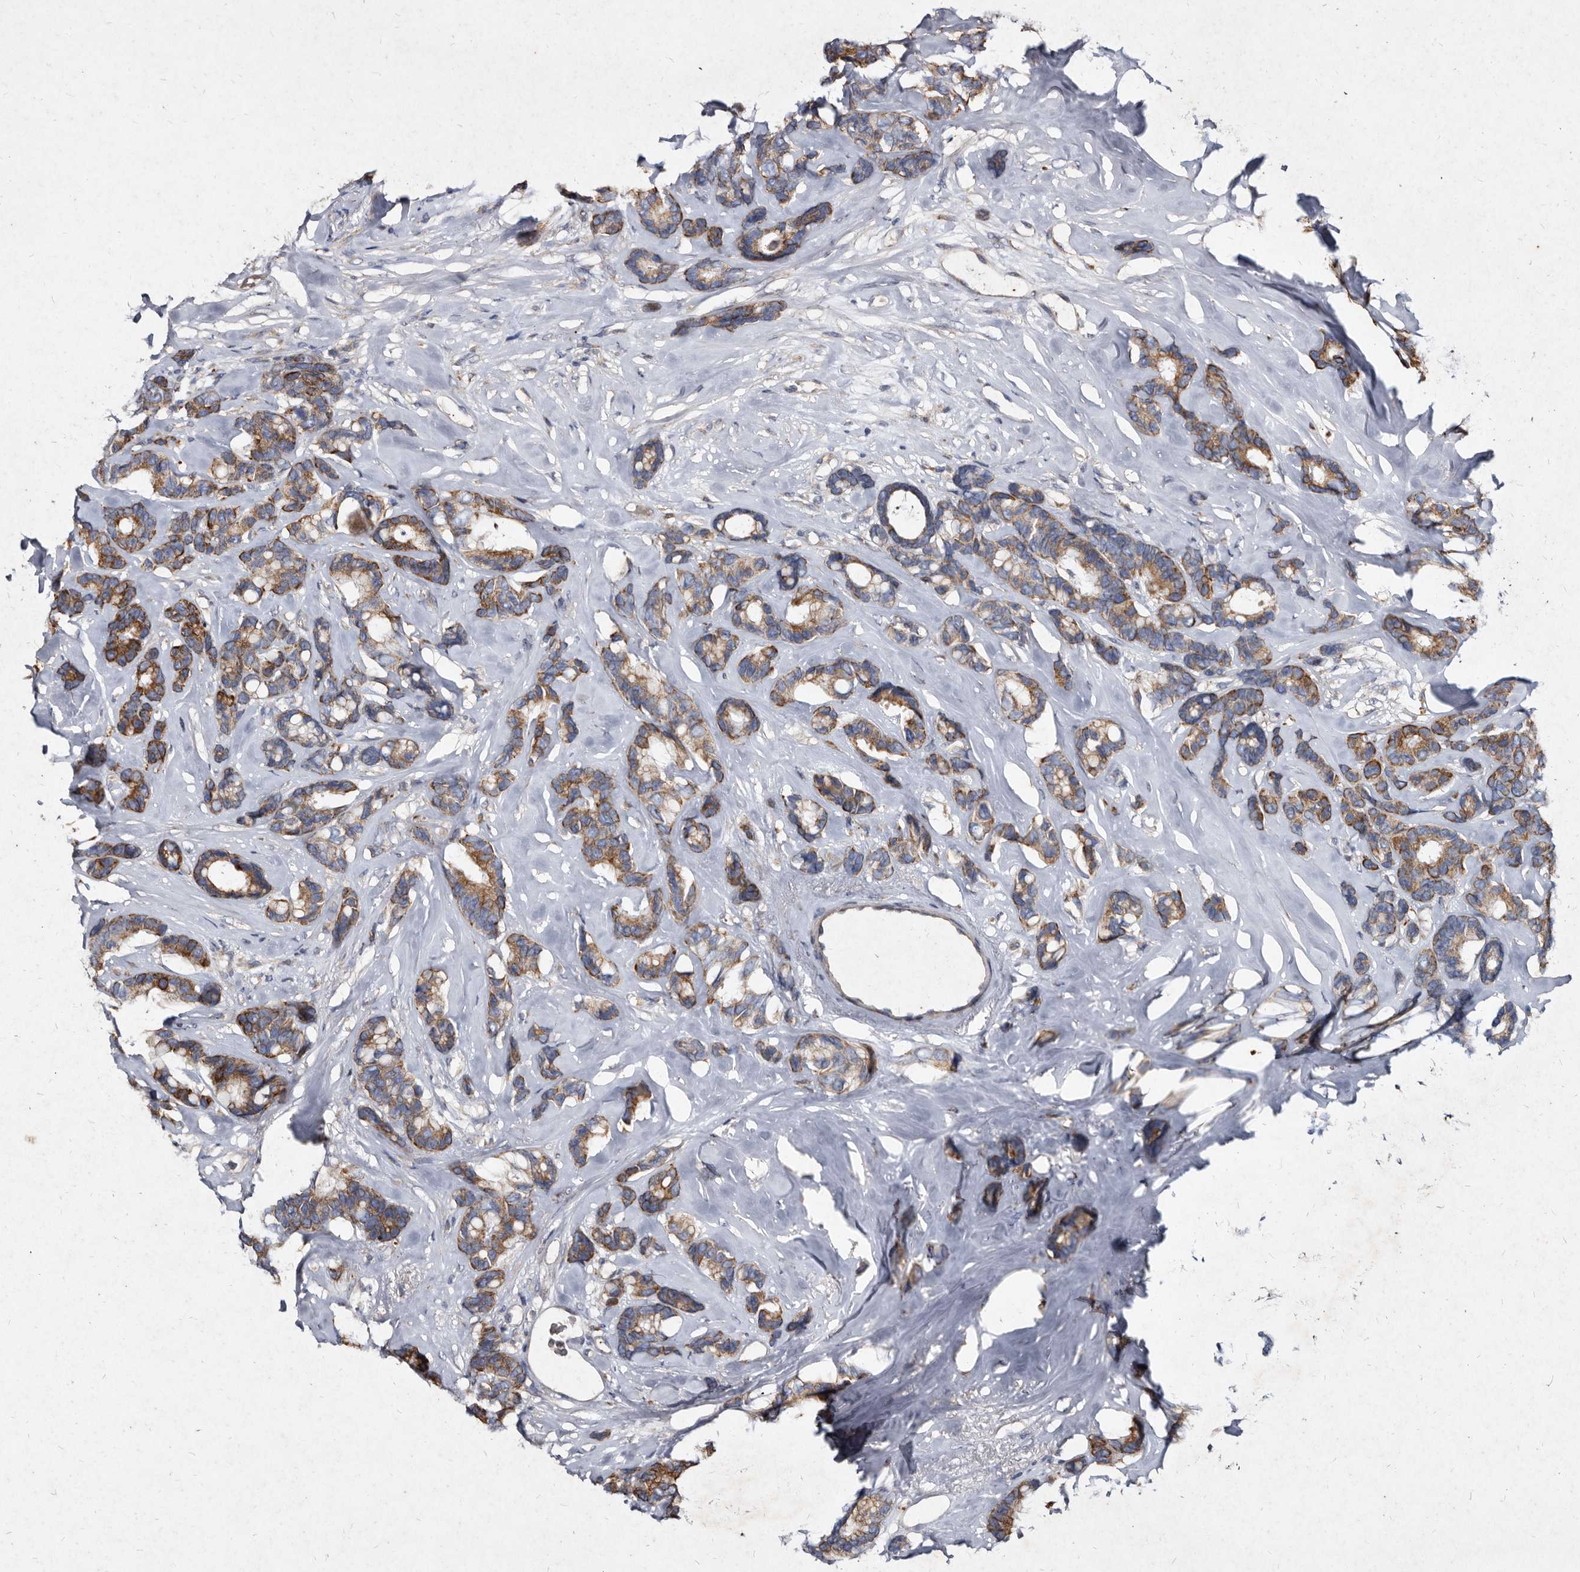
{"staining": {"intensity": "moderate", "quantity": ">75%", "location": "cytoplasmic/membranous"}, "tissue": "breast cancer", "cell_type": "Tumor cells", "image_type": "cancer", "snomed": [{"axis": "morphology", "description": "Duct carcinoma"}, {"axis": "topography", "description": "Breast"}], "caption": "Immunohistochemistry (IHC) (DAB) staining of breast cancer (infiltrating ductal carcinoma) displays moderate cytoplasmic/membranous protein staining in approximately >75% of tumor cells.", "gene": "YPEL3", "patient": {"sex": "female", "age": 87}}